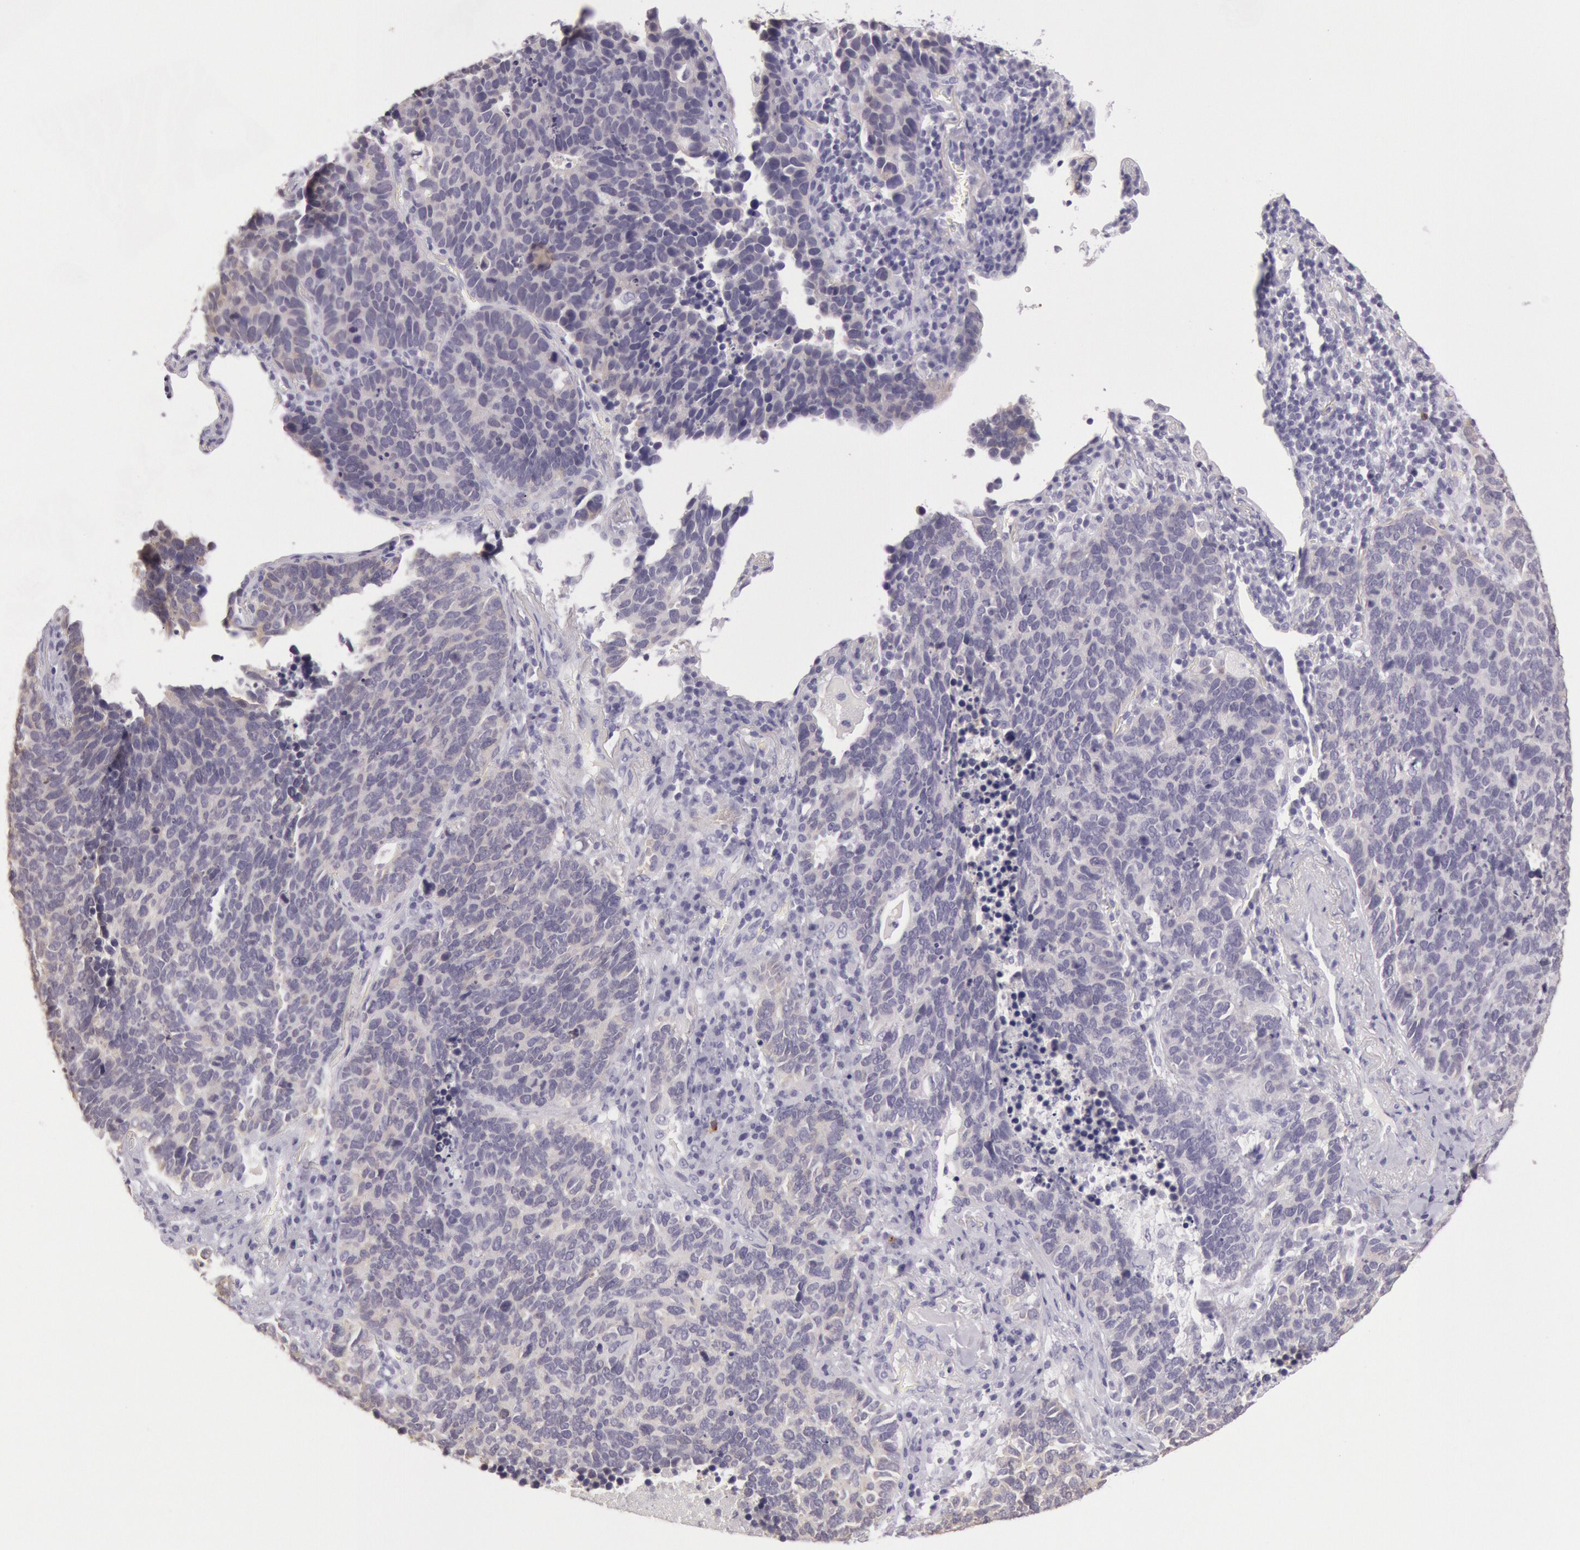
{"staining": {"intensity": "negative", "quantity": "none", "location": "none"}, "tissue": "lung cancer", "cell_type": "Tumor cells", "image_type": "cancer", "snomed": [{"axis": "morphology", "description": "Neoplasm, malignant, NOS"}, {"axis": "topography", "description": "Lung"}], "caption": "The histopathology image displays no staining of tumor cells in lung malignant neoplasm.", "gene": "CKB", "patient": {"sex": "female", "age": 75}}